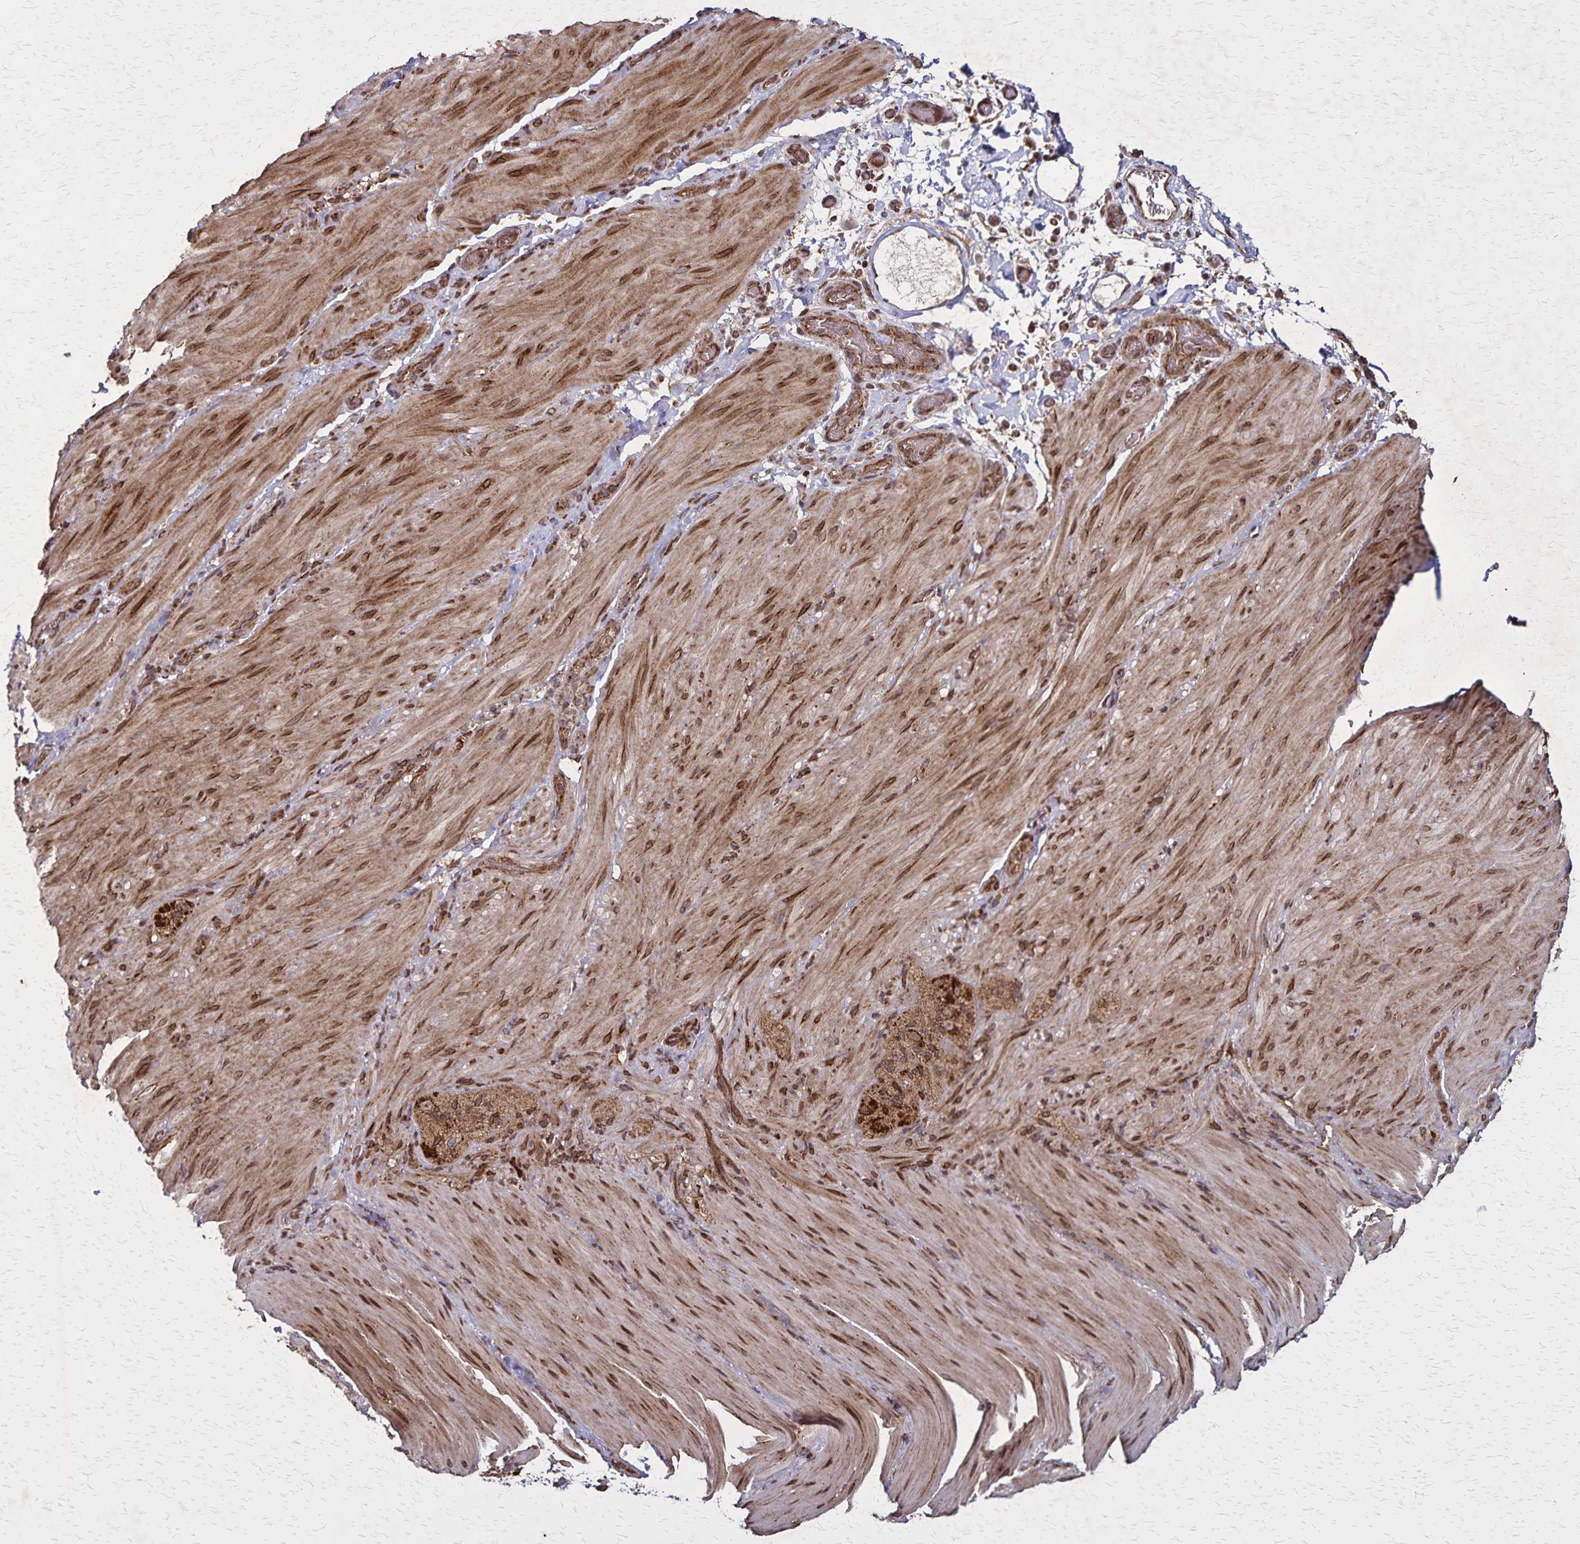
{"staining": {"intensity": "moderate", "quantity": ">75%", "location": "cytoplasmic/membranous,nuclear"}, "tissue": "smooth muscle", "cell_type": "Smooth muscle cells", "image_type": "normal", "snomed": [{"axis": "morphology", "description": "Normal tissue, NOS"}, {"axis": "topography", "description": "Smooth muscle"}, {"axis": "topography", "description": "Colon"}], "caption": "Smooth muscle cells demonstrate medium levels of moderate cytoplasmic/membranous,nuclear expression in about >75% of cells in benign human smooth muscle. (DAB (3,3'-diaminobenzidine) IHC with brightfield microscopy, high magnification).", "gene": "NFS1", "patient": {"sex": "male", "age": 73}}